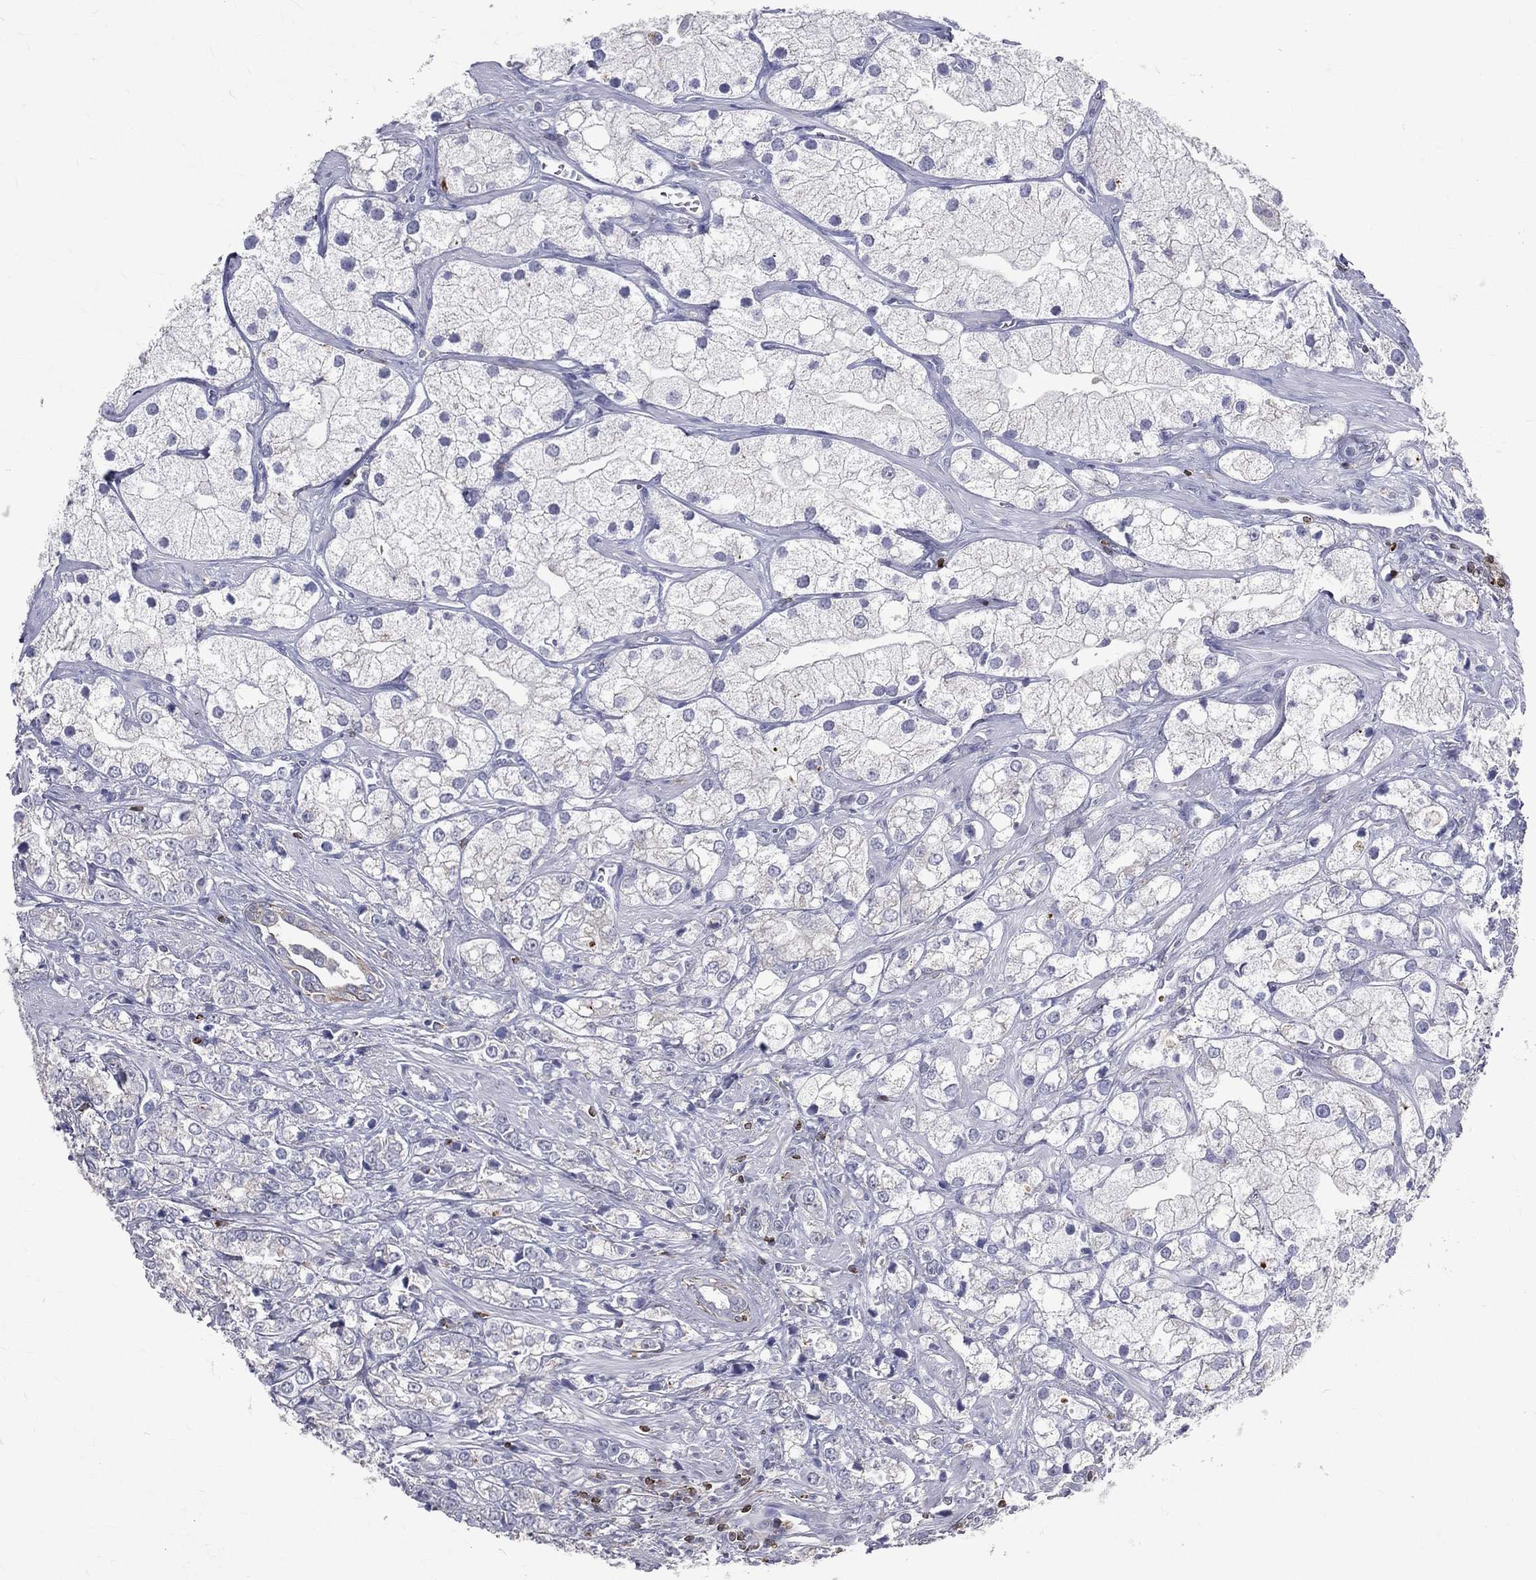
{"staining": {"intensity": "negative", "quantity": "none", "location": "none"}, "tissue": "prostate cancer", "cell_type": "Tumor cells", "image_type": "cancer", "snomed": [{"axis": "morphology", "description": "Adenocarcinoma, NOS"}, {"axis": "topography", "description": "Prostate and seminal vesicle, NOS"}, {"axis": "topography", "description": "Prostate"}], "caption": "Micrograph shows no significant protein staining in tumor cells of adenocarcinoma (prostate). (Immunohistochemistry, brightfield microscopy, high magnification).", "gene": "CTSW", "patient": {"sex": "male", "age": 79}}